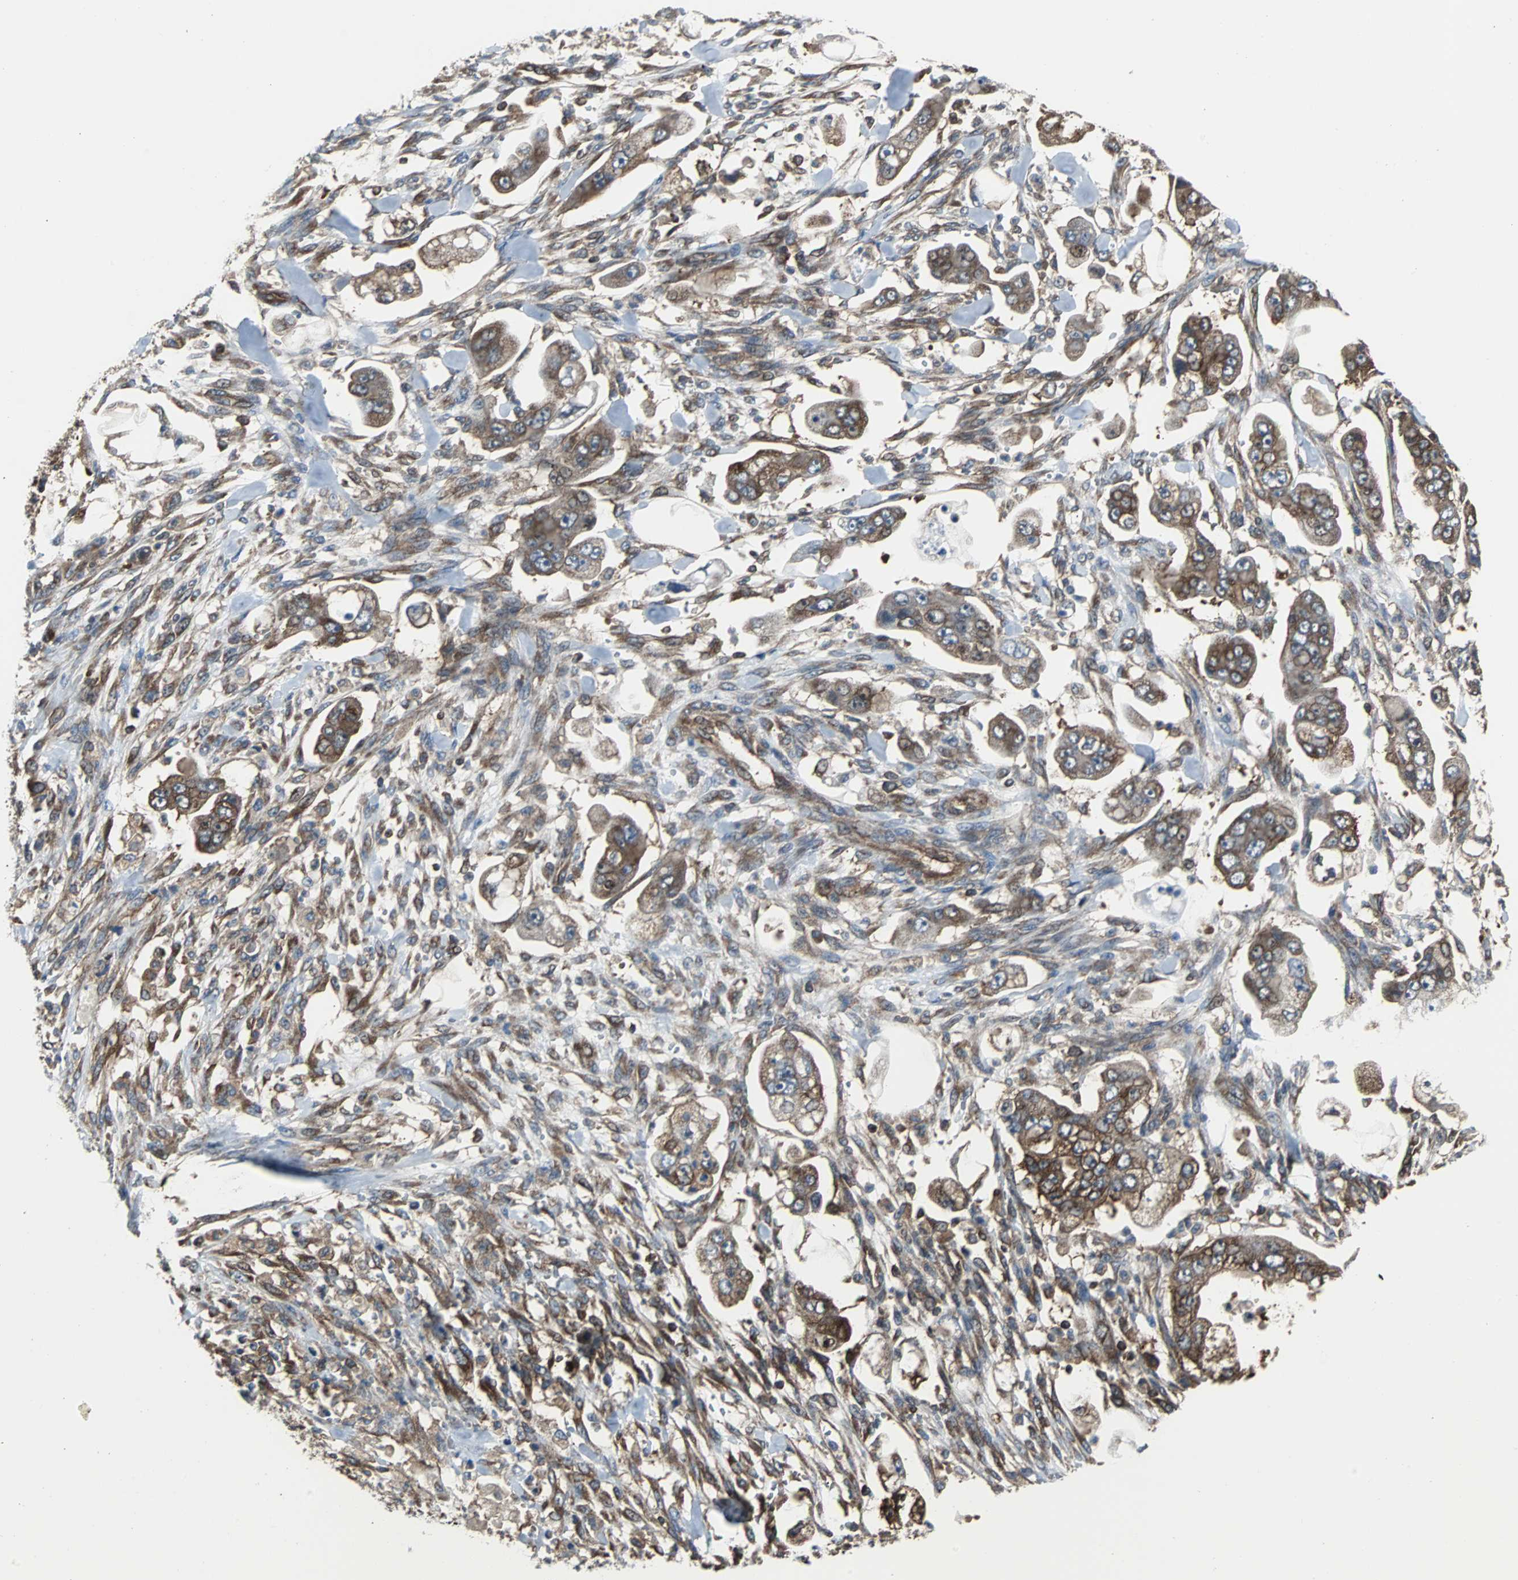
{"staining": {"intensity": "moderate", "quantity": ">75%", "location": "cytoplasmic/membranous"}, "tissue": "stomach cancer", "cell_type": "Tumor cells", "image_type": "cancer", "snomed": [{"axis": "morphology", "description": "Adenocarcinoma, NOS"}, {"axis": "topography", "description": "Stomach"}], "caption": "Immunohistochemical staining of human stomach adenocarcinoma reveals medium levels of moderate cytoplasmic/membranous staining in approximately >75% of tumor cells.", "gene": "RELA", "patient": {"sex": "male", "age": 62}}